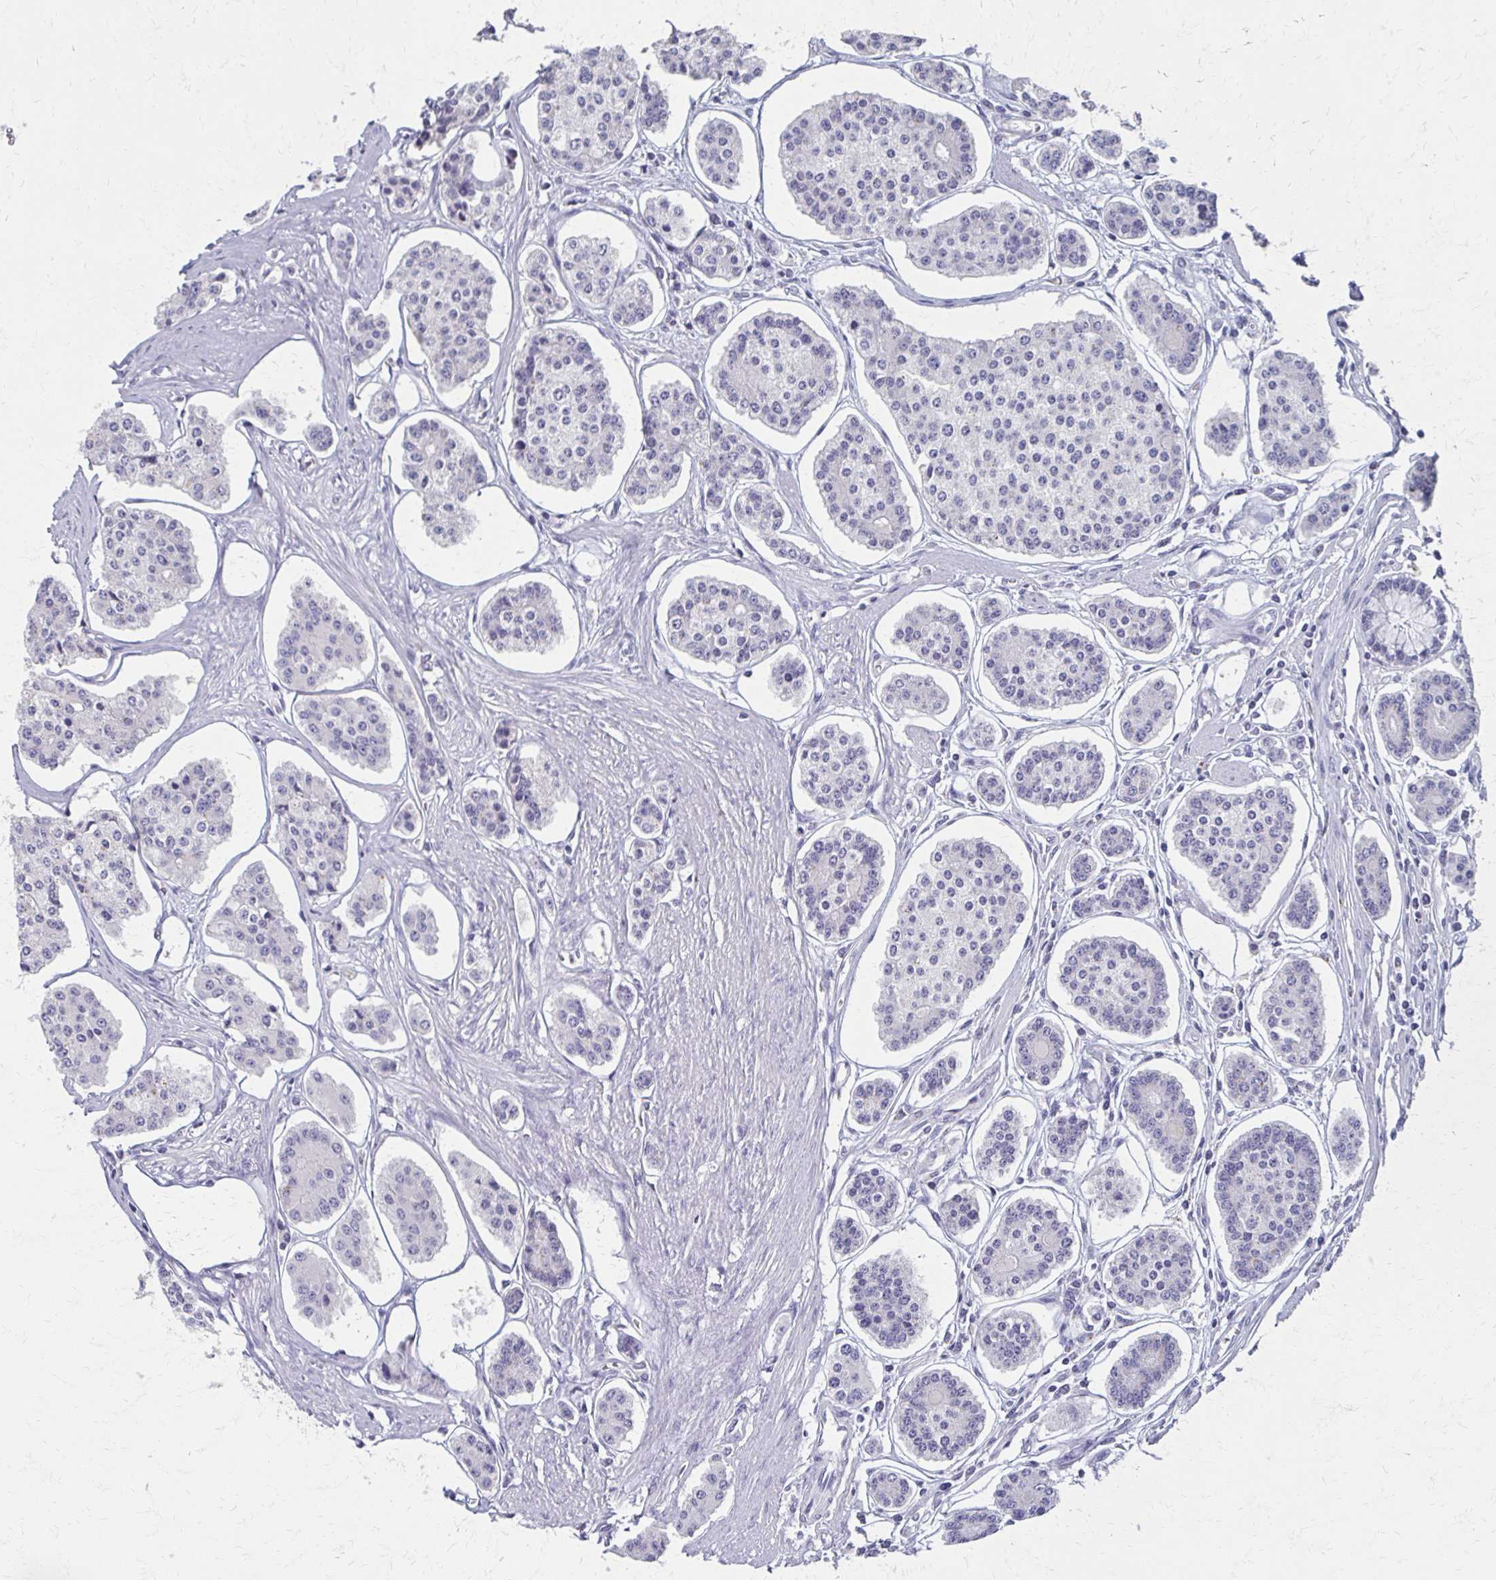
{"staining": {"intensity": "negative", "quantity": "none", "location": "none"}, "tissue": "carcinoid", "cell_type": "Tumor cells", "image_type": "cancer", "snomed": [{"axis": "morphology", "description": "Carcinoid, malignant, NOS"}, {"axis": "topography", "description": "Small intestine"}], "caption": "Protein analysis of carcinoid demonstrates no significant staining in tumor cells.", "gene": "BBS12", "patient": {"sex": "female", "age": 65}}